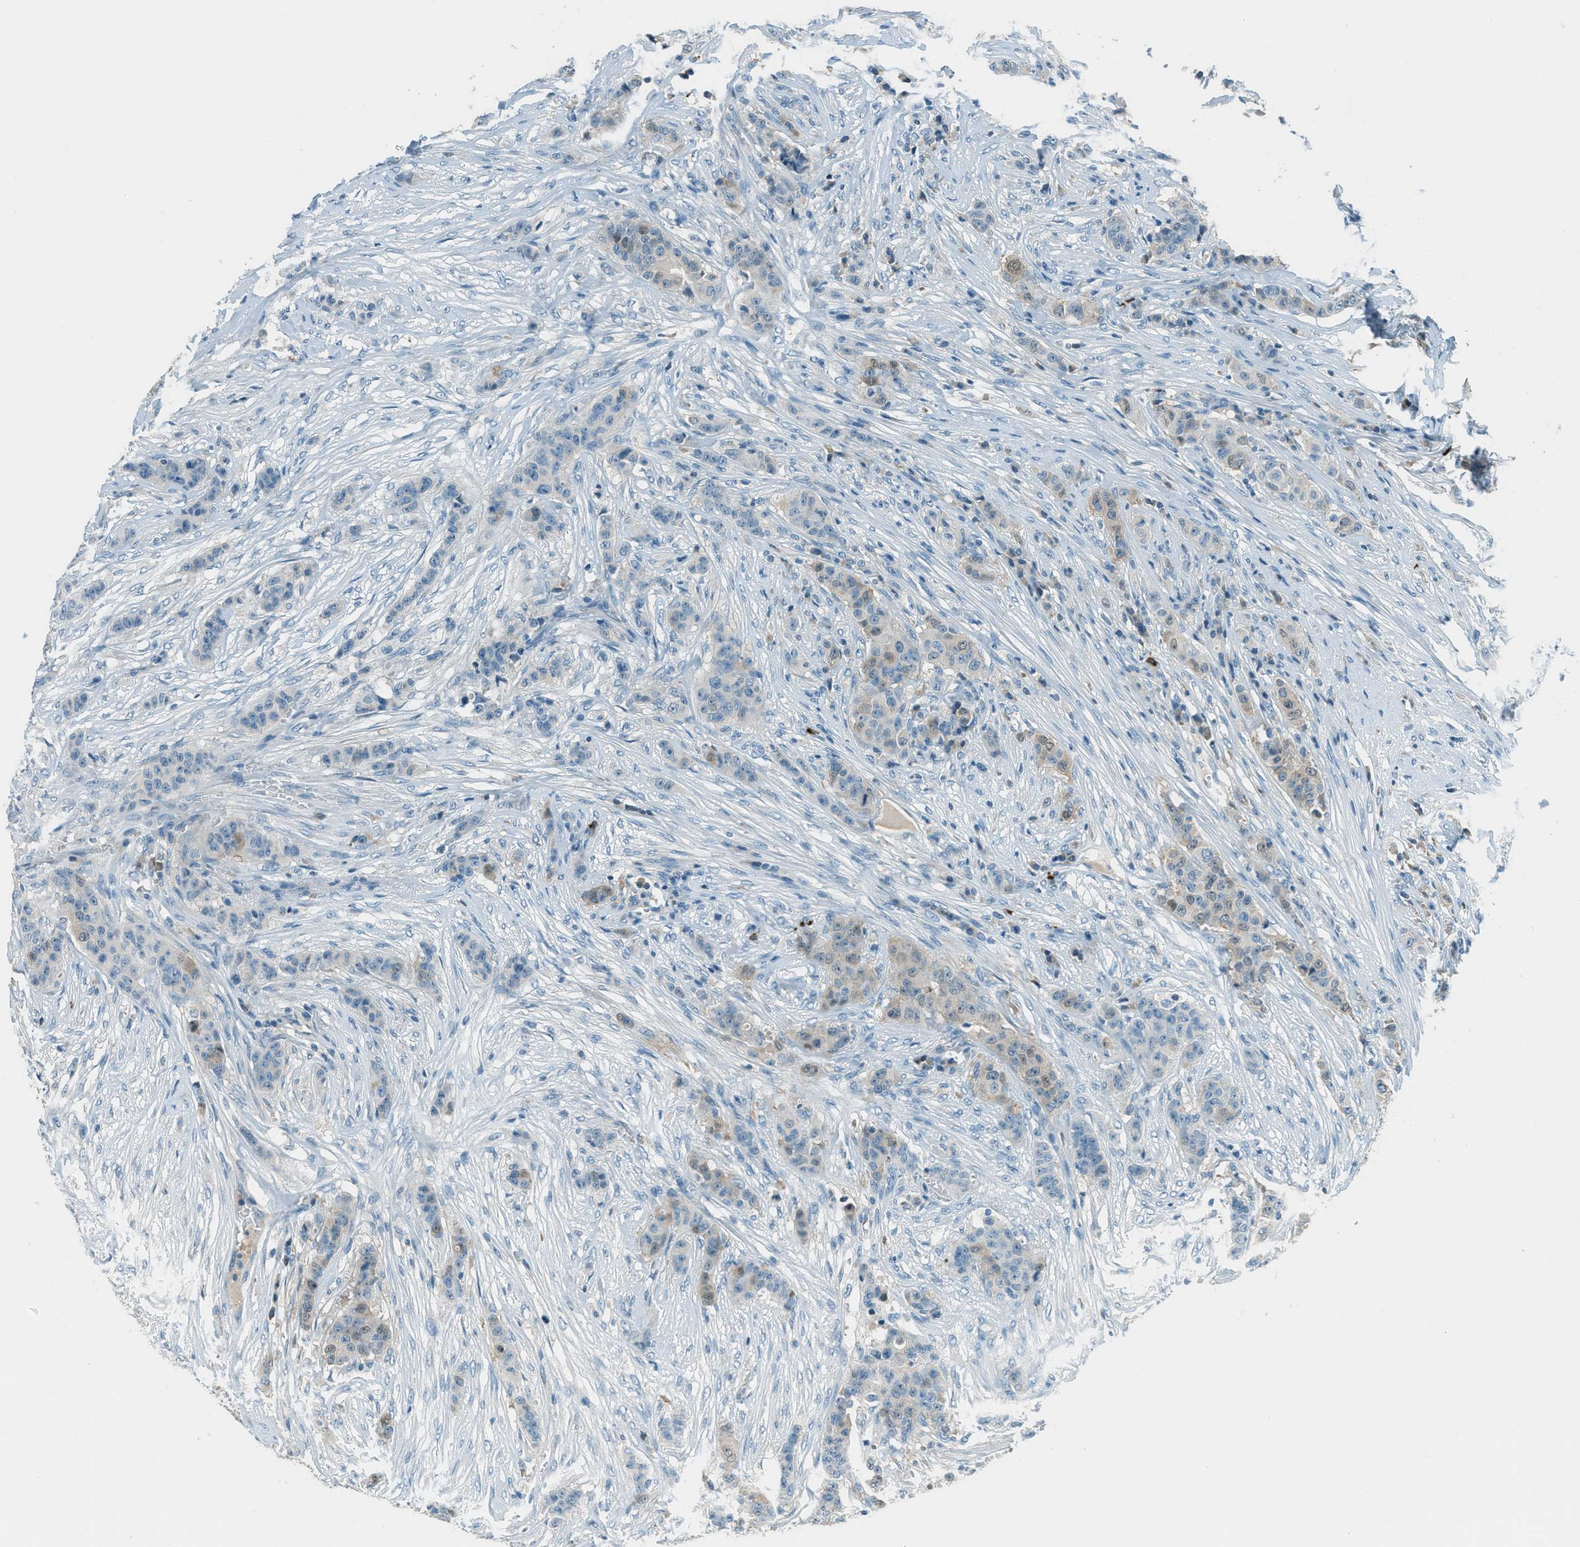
{"staining": {"intensity": "weak", "quantity": "<25%", "location": "cytoplasmic/membranous"}, "tissue": "breast cancer", "cell_type": "Tumor cells", "image_type": "cancer", "snomed": [{"axis": "morphology", "description": "Normal tissue, NOS"}, {"axis": "morphology", "description": "Duct carcinoma"}, {"axis": "topography", "description": "Breast"}], "caption": "Histopathology image shows no significant protein positivity in tumor cells of breast cancer (infiltrating ductal carcinoma).", "gene": "MSLN", "patient": {"sex": "female", "age": 40}}